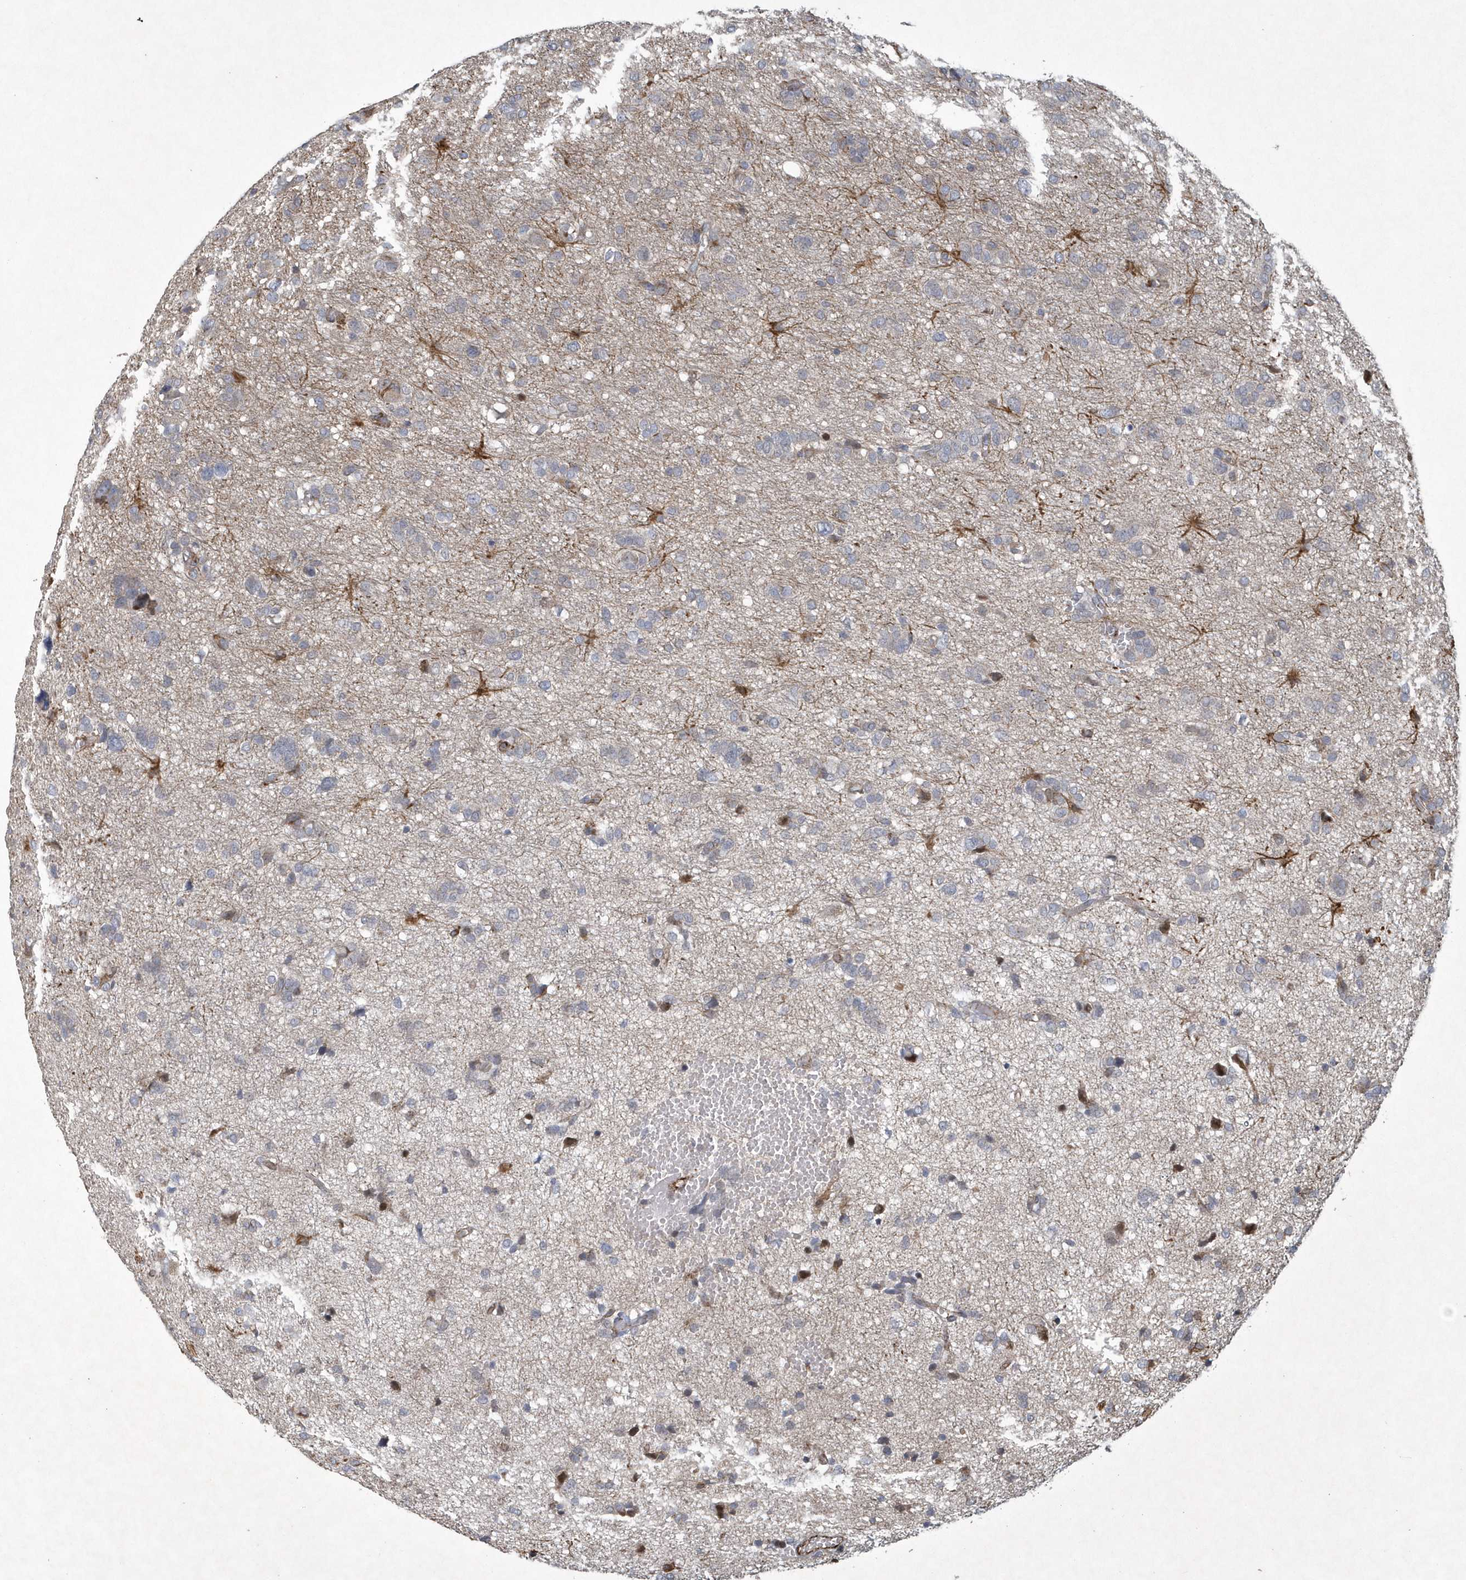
{"staining": {"intensity": "negative", "quantity": "none", "location": "none"}, "tissue": "glioma", "cell_type": "Tumor cells", "image_type": "cancer", "snomed": [{"axis": "morphology", "description": "Glioma, malignant, High grade"}, {"axis": "topography", "description": "Brain"}], "caption": "Protein analysis of high-grade glioma (malignant) exhibits no significant expression in tumor cells. (DAB (3,3'-diaminobenzidine) immunohistochemistry, high magnification).", "gene": "N4BP2", "patient": {"sex": "female", "age": 59}}